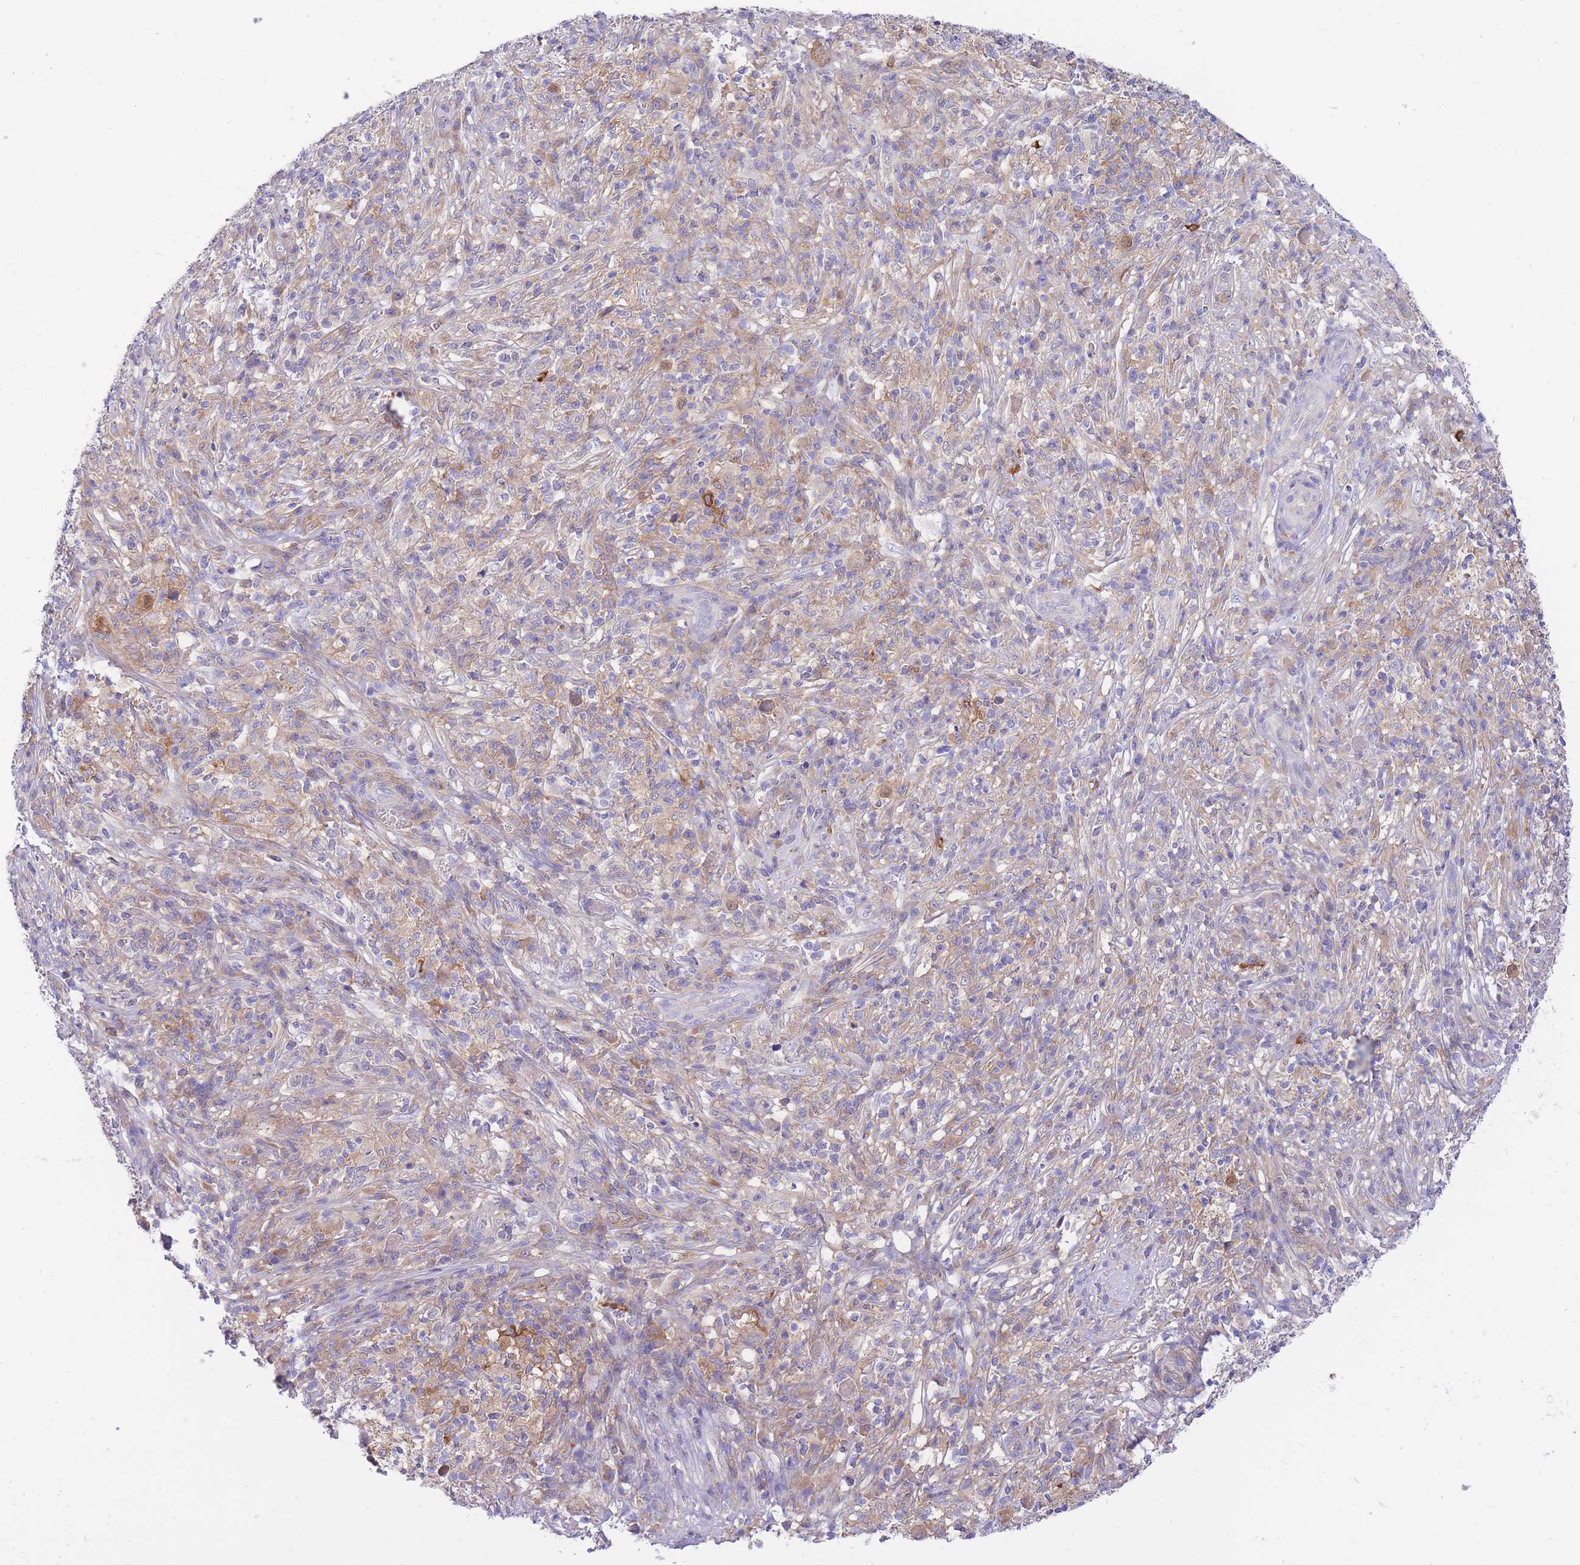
{"staining": {"intensity": "weak", "quantity": "<25%", "location": "cytoplasmic/membranous"}, "tissue": "melanoma", "cell_type": "Tumor cells", "image_type": "cancer", "snomed": [{"axis": "morphology", "description": "Malignant melanoma, NOS"}, {"axis": "topography", "description": "Skin"}], "caption": "Protein analysis of malignant melanoma reveals no significant positivity in tumor cells.", "gene": "NAMPT", "patient": {"sex": "male", "age": 66}}